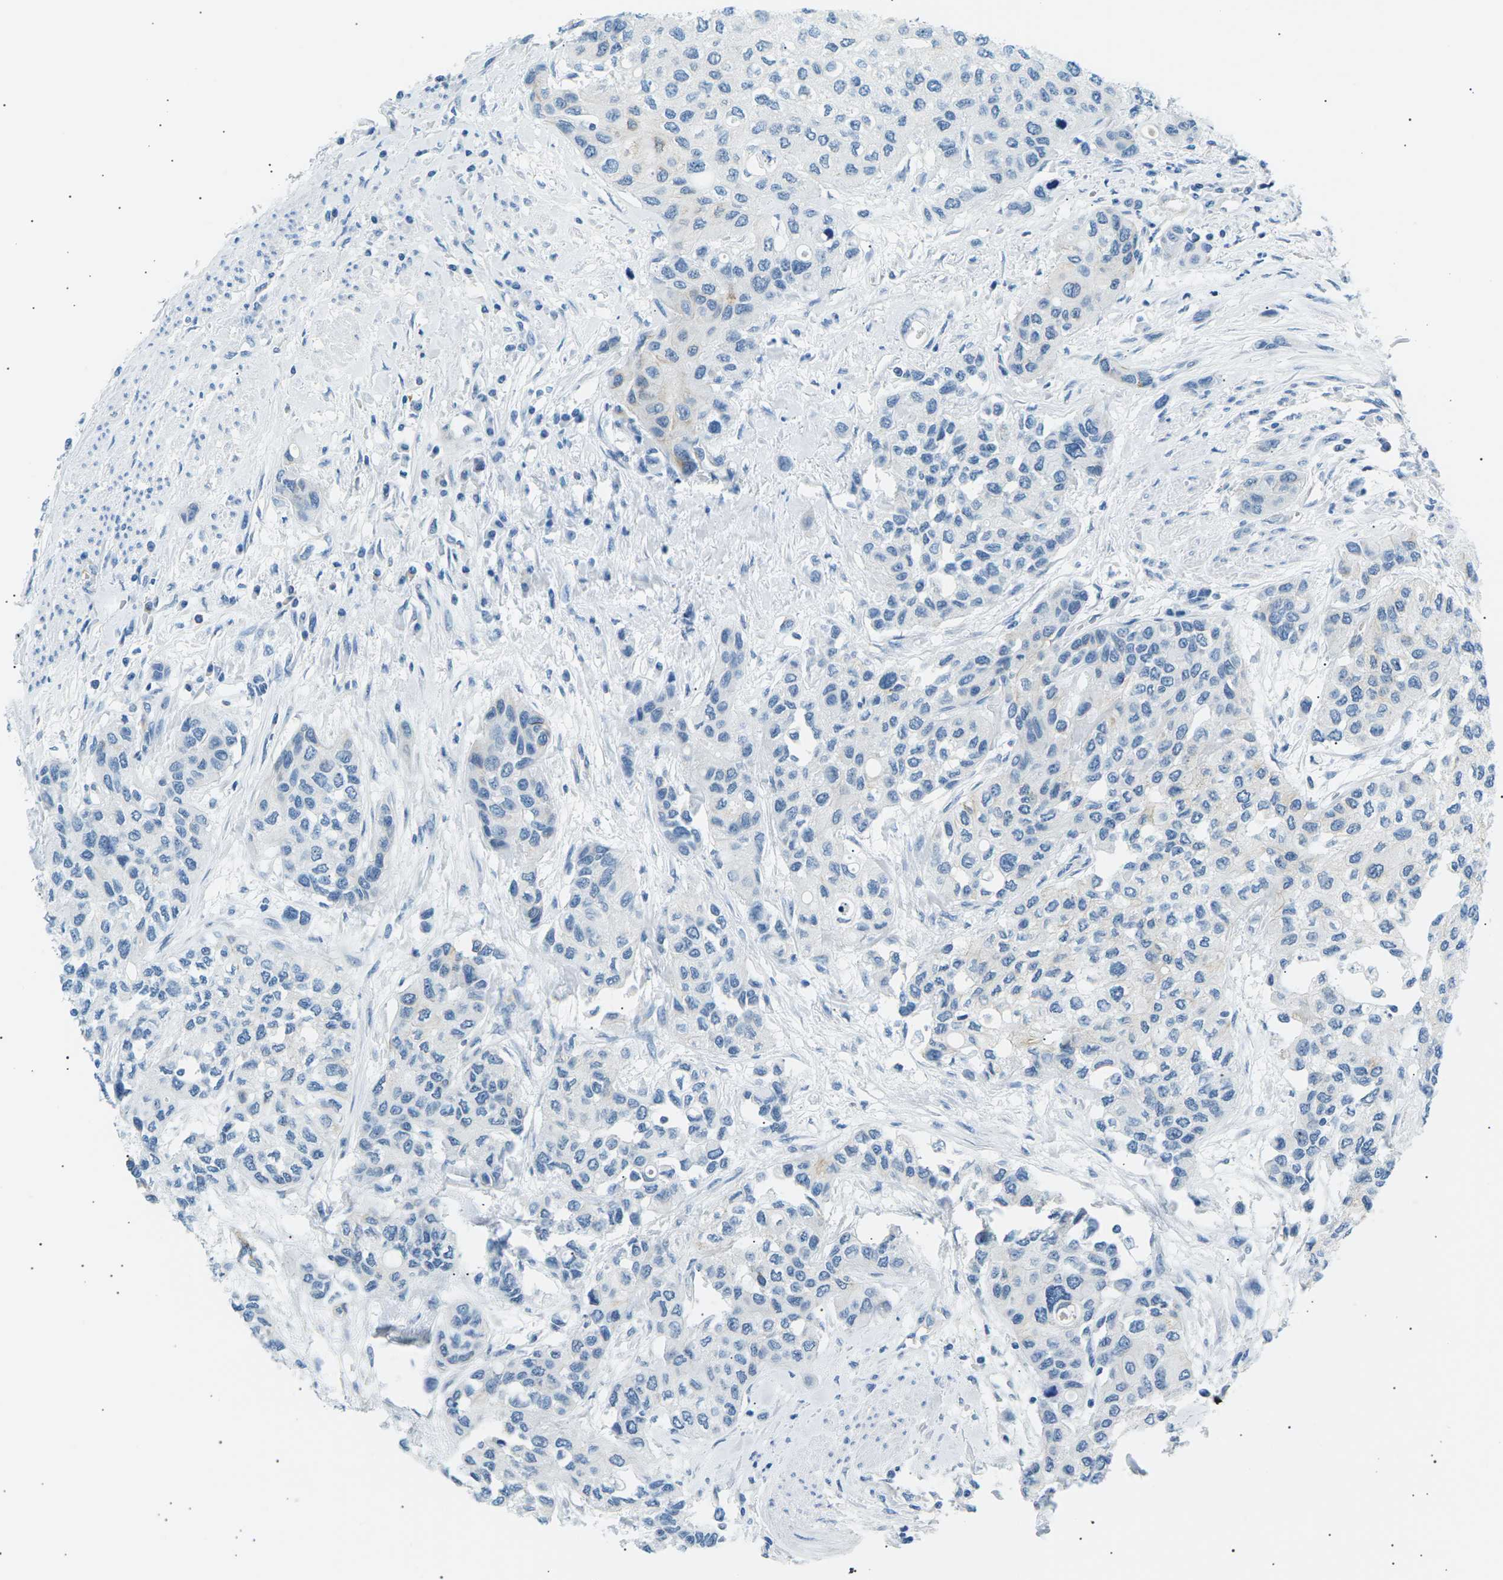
{"staining": {"intensity": "negative", "quantity": "none", "location": "none"}, "tissue": "urothelial cancer", "cell_type": "Tumor cells", "image_type": "cancer", "snomed": [{"axis": "morphology", "description": "Urothelial carcinoma, High grade"}, {"axis": "topography", "description": "Urinary bladder"}], "caption": "There is no significant positivity in tumor cells of urothelial cancer. Brightfield microscopy of immunohistochemistry (IHC) stained with DAB (brown) and hematoxylin (blue), captured at high magnification.", "gene": "SEPTIN5", "patient": {"sex": "female", "age": 56}}